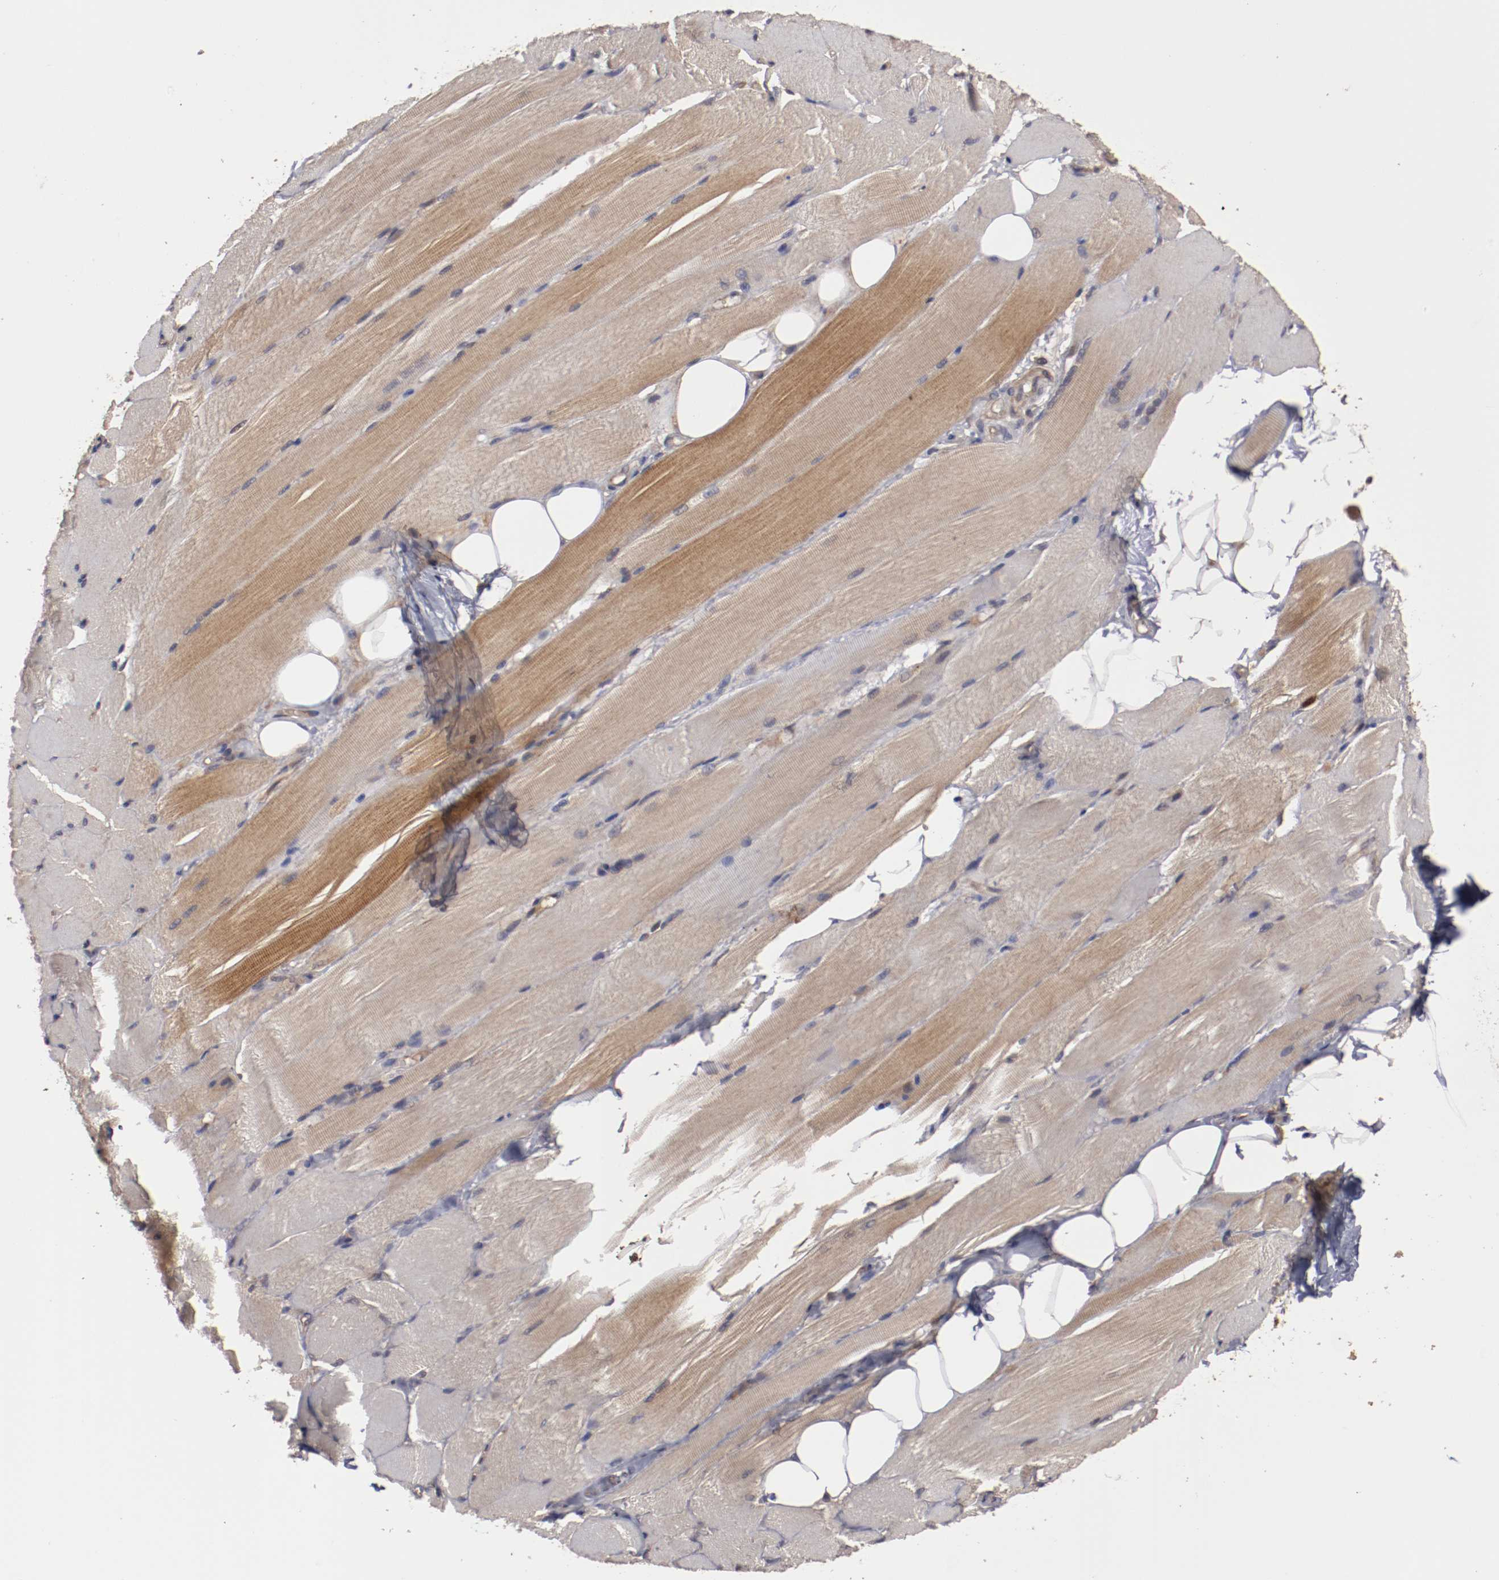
{"staining": {"intensity": "weak", "quantity": ">75%", "location": "cytoplasmic/membranous"}, "tissue": "skeletal muscle", "cell_type": "Myocytes", "image_type": "normal", "snomed": [{"axis": "morphology", "description": "Normal tissue, NOS"}, {"axis": "topography", "description": "Skeletal muscle"}, {"axis": "topography", "description": "Peripheral nerve tissue"}], "caption": "Protein expression analysis of benign human skeletal muscle reveals weak cytoplasmic/membranous positivity in about >75% of myocytes.", "gene": "RPS6KA6", "patient": {"sex": "female", "age": 84}}